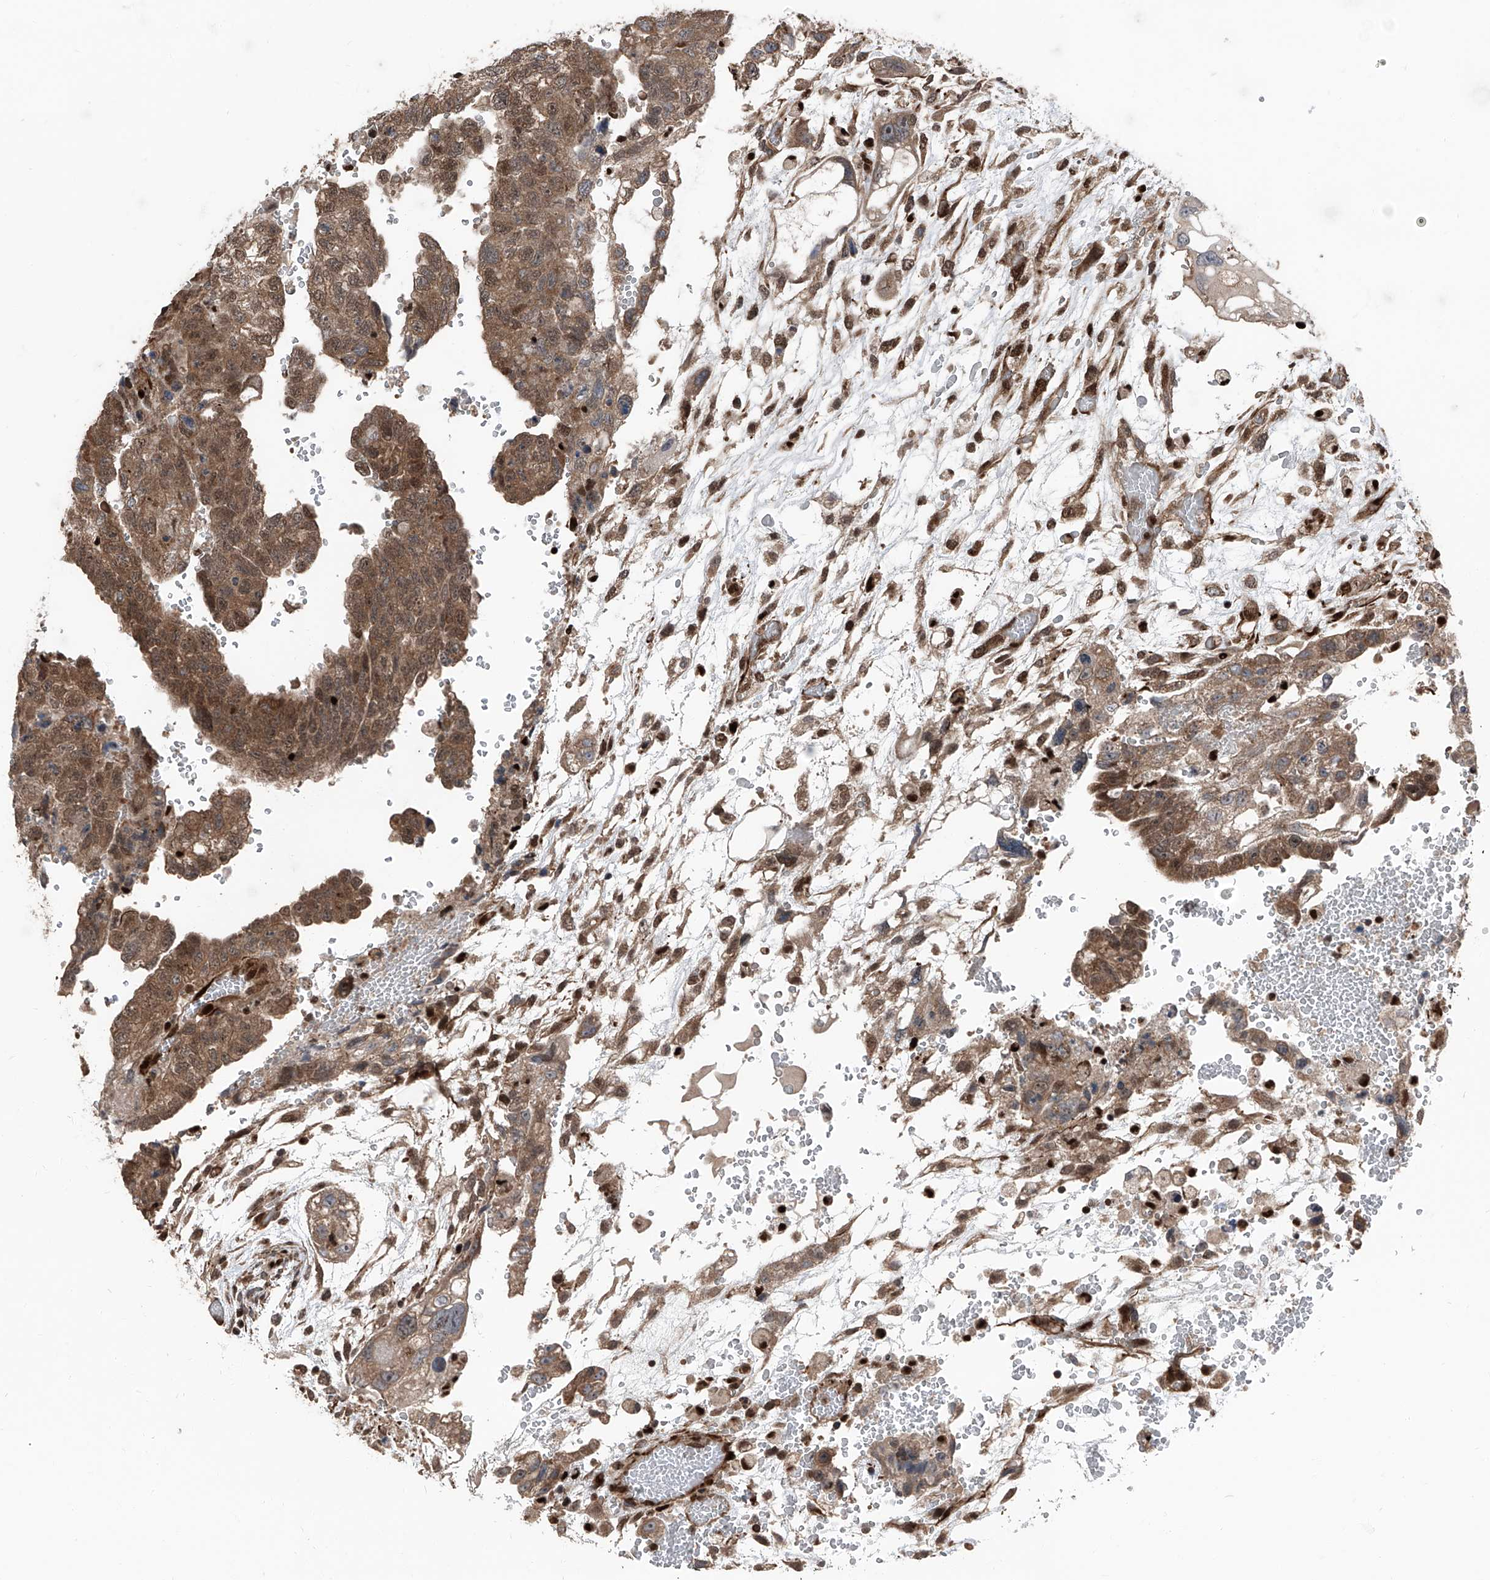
{"staining": {"intensity": "moderate", "quantity": ">75%", "location": "cytoplasmic/membranous,nuclear"}, "tissue": "testis cancer", "cell_type": "Tumor cells", "image_type": "cancer", "snomed": [{"axis": "morphology", "description": "Carcinoma, Embryonal, NOS"}, {"axis": "topography", "description": "Testis"}], "caption": "This is a micrograph of immunohistochemistry (IHC) staining of embryonal carcinoma (testis), which shows moderate staining in the cytoplasmic/membranous and nuclear of tumor cells.", "gene": "FKBP5", "patient": {"sex": "male", "age": 36}}